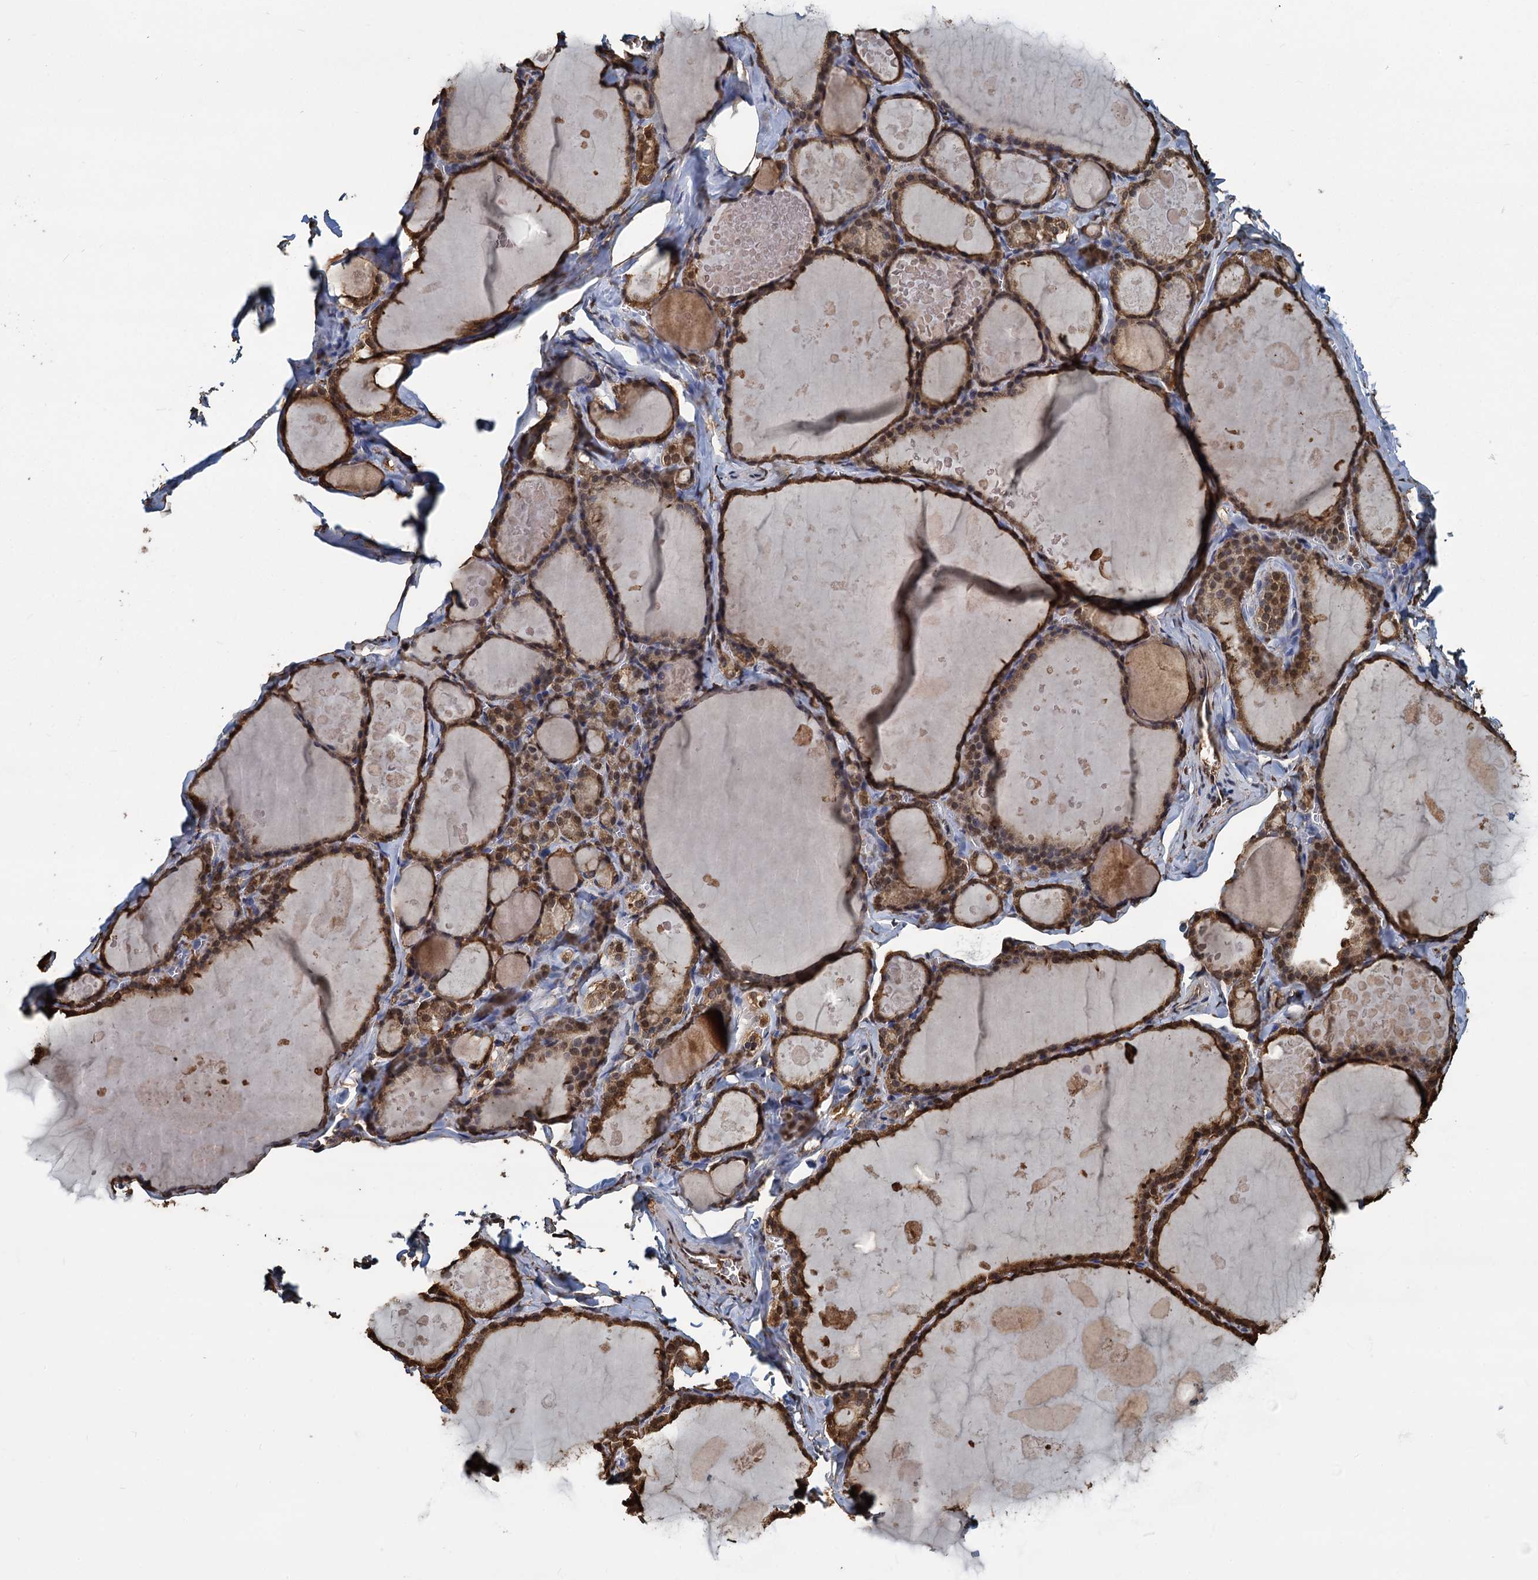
{"staining": {"intensity": "moderate", "quantity": ">75%", "location": "cytoplasmic/membranous,nuclear"}, "tissue": "thyroid gland", "cell_type": "Glandular cells", "image_type": "normal", "snomed": [{"axis": "morphology", "description": "Normal tissue, NOS"}, {"axis": "topography", "description": "Thyroid gland"}], "caption": "Immunohistochemical staining of normal thyroid gland shows moderate cytoplasmic/membranous,nuclear protein expression in approximately >75% of glandular cells.", "gene": "S100A6", "patient": {"sex": "male", "age": 56}}